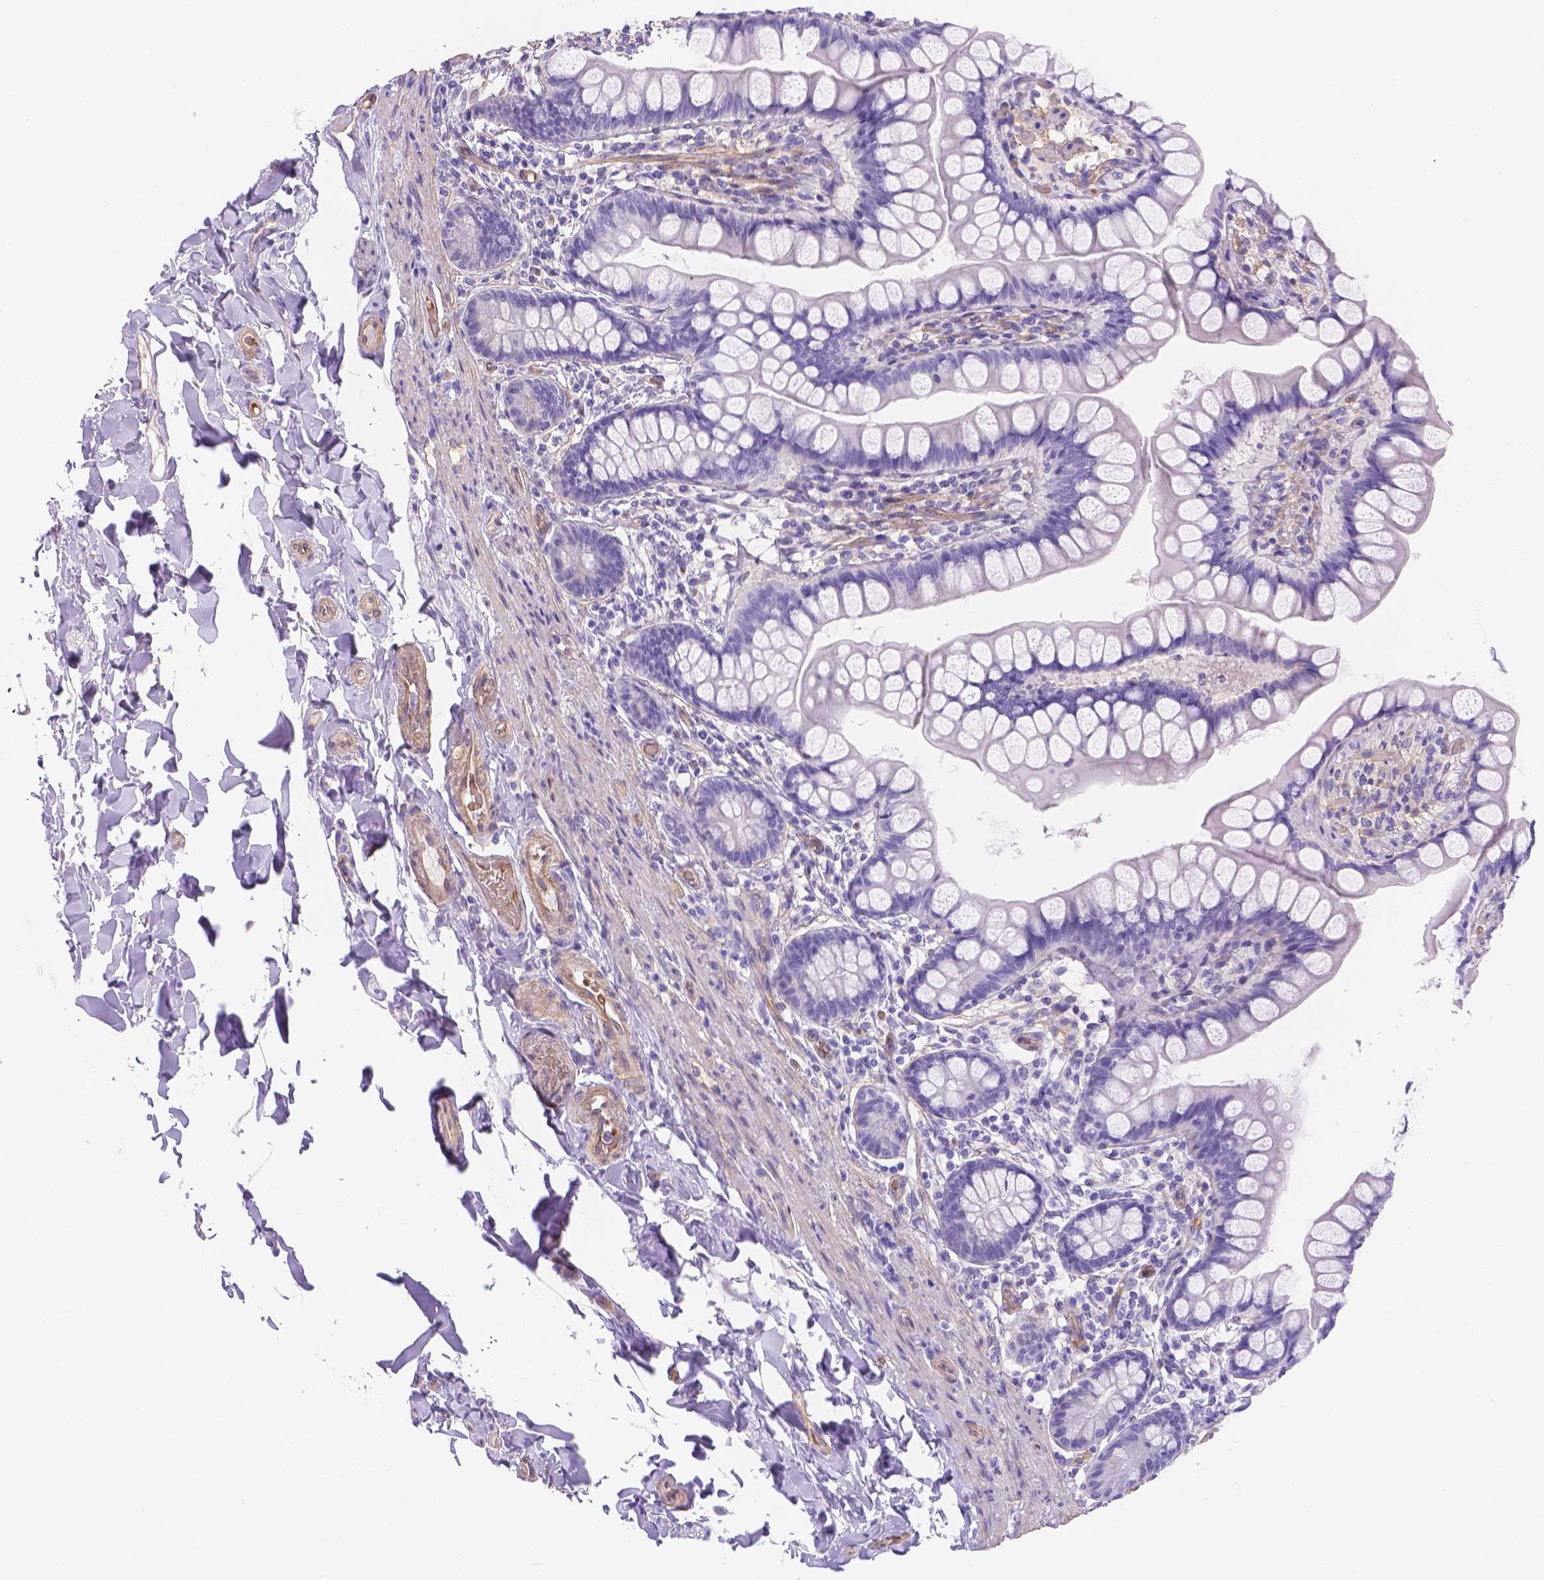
{"staining": {"intensity": "moderate", "quantity": "<25%", "location": "cytoplasmic/membranous"}, "tissue": "small intestine", "cell_type": "Glandular cells", "image_type": "normal", "snomed": [{"axis": "morphology", "description": "Normal tissue, NOS"}, {"axis": "topography", "description": "Small intestine"}], "caption": "Protein expression analysis of normal small intestine exhibits moderate cytoplasmic/membranous positivity in approximately <25% of glandular cells.", "gene": "SLC40A1", "patient": {"sex": "male", "age": 70}}